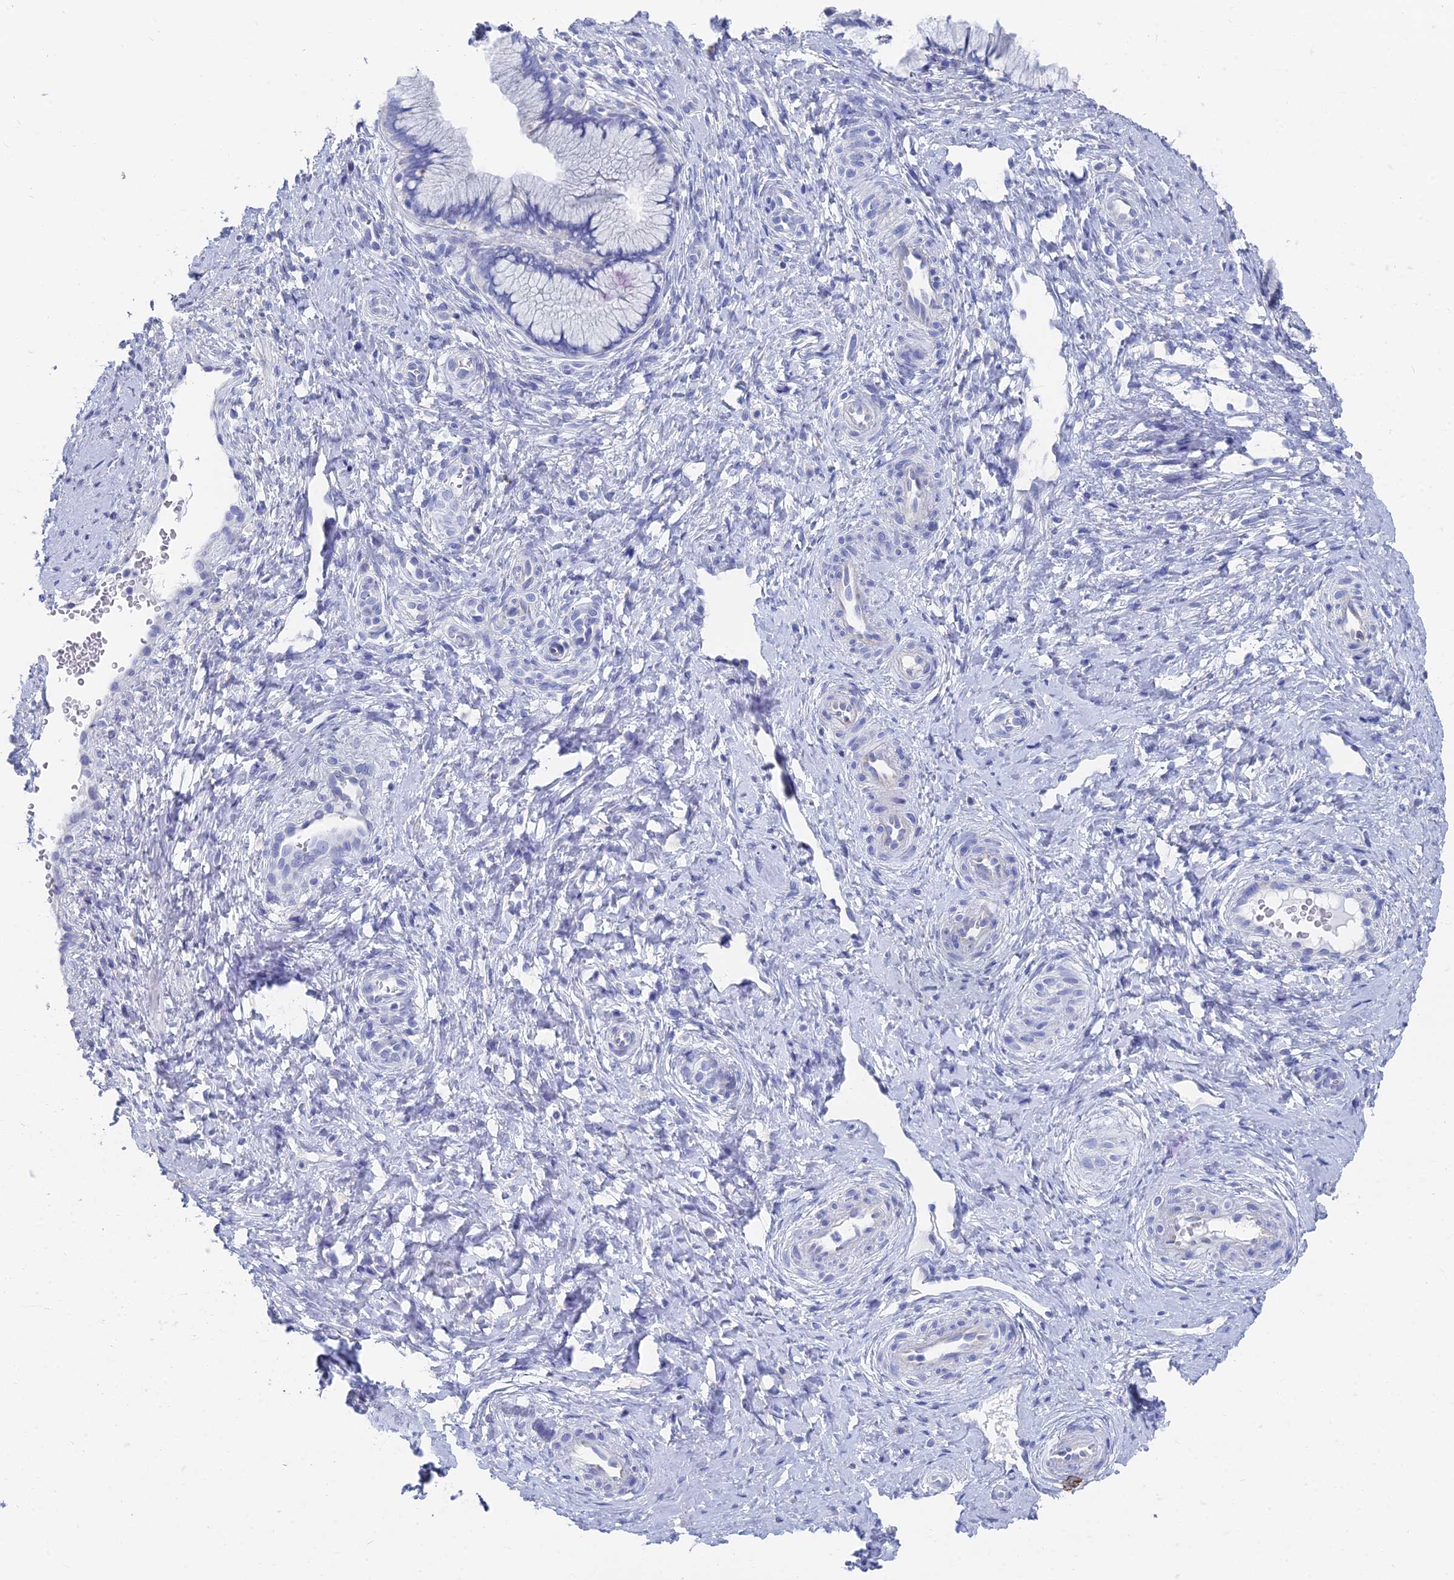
{"staining": {"intensity": "negative", "quantity": "none", "location": "none"}, "tissue": "cervix", "cell_type": "Glandular cells", "image_type": "normal", "snomed": [{"axis": "morphology", "description": "Normal tissue, NOS"}, {"axis": "topography", "description": "Cervix"}], "caption": "The histopathology image exhibits no staining of glandular cells in unremarkable cervix. (DAB (3,3'-diaminobenzidine) immunohistochemistry with hematoxylin counter stain).", "gene": "TNNT3", "patient": {"sex": "female", "age": 36}}